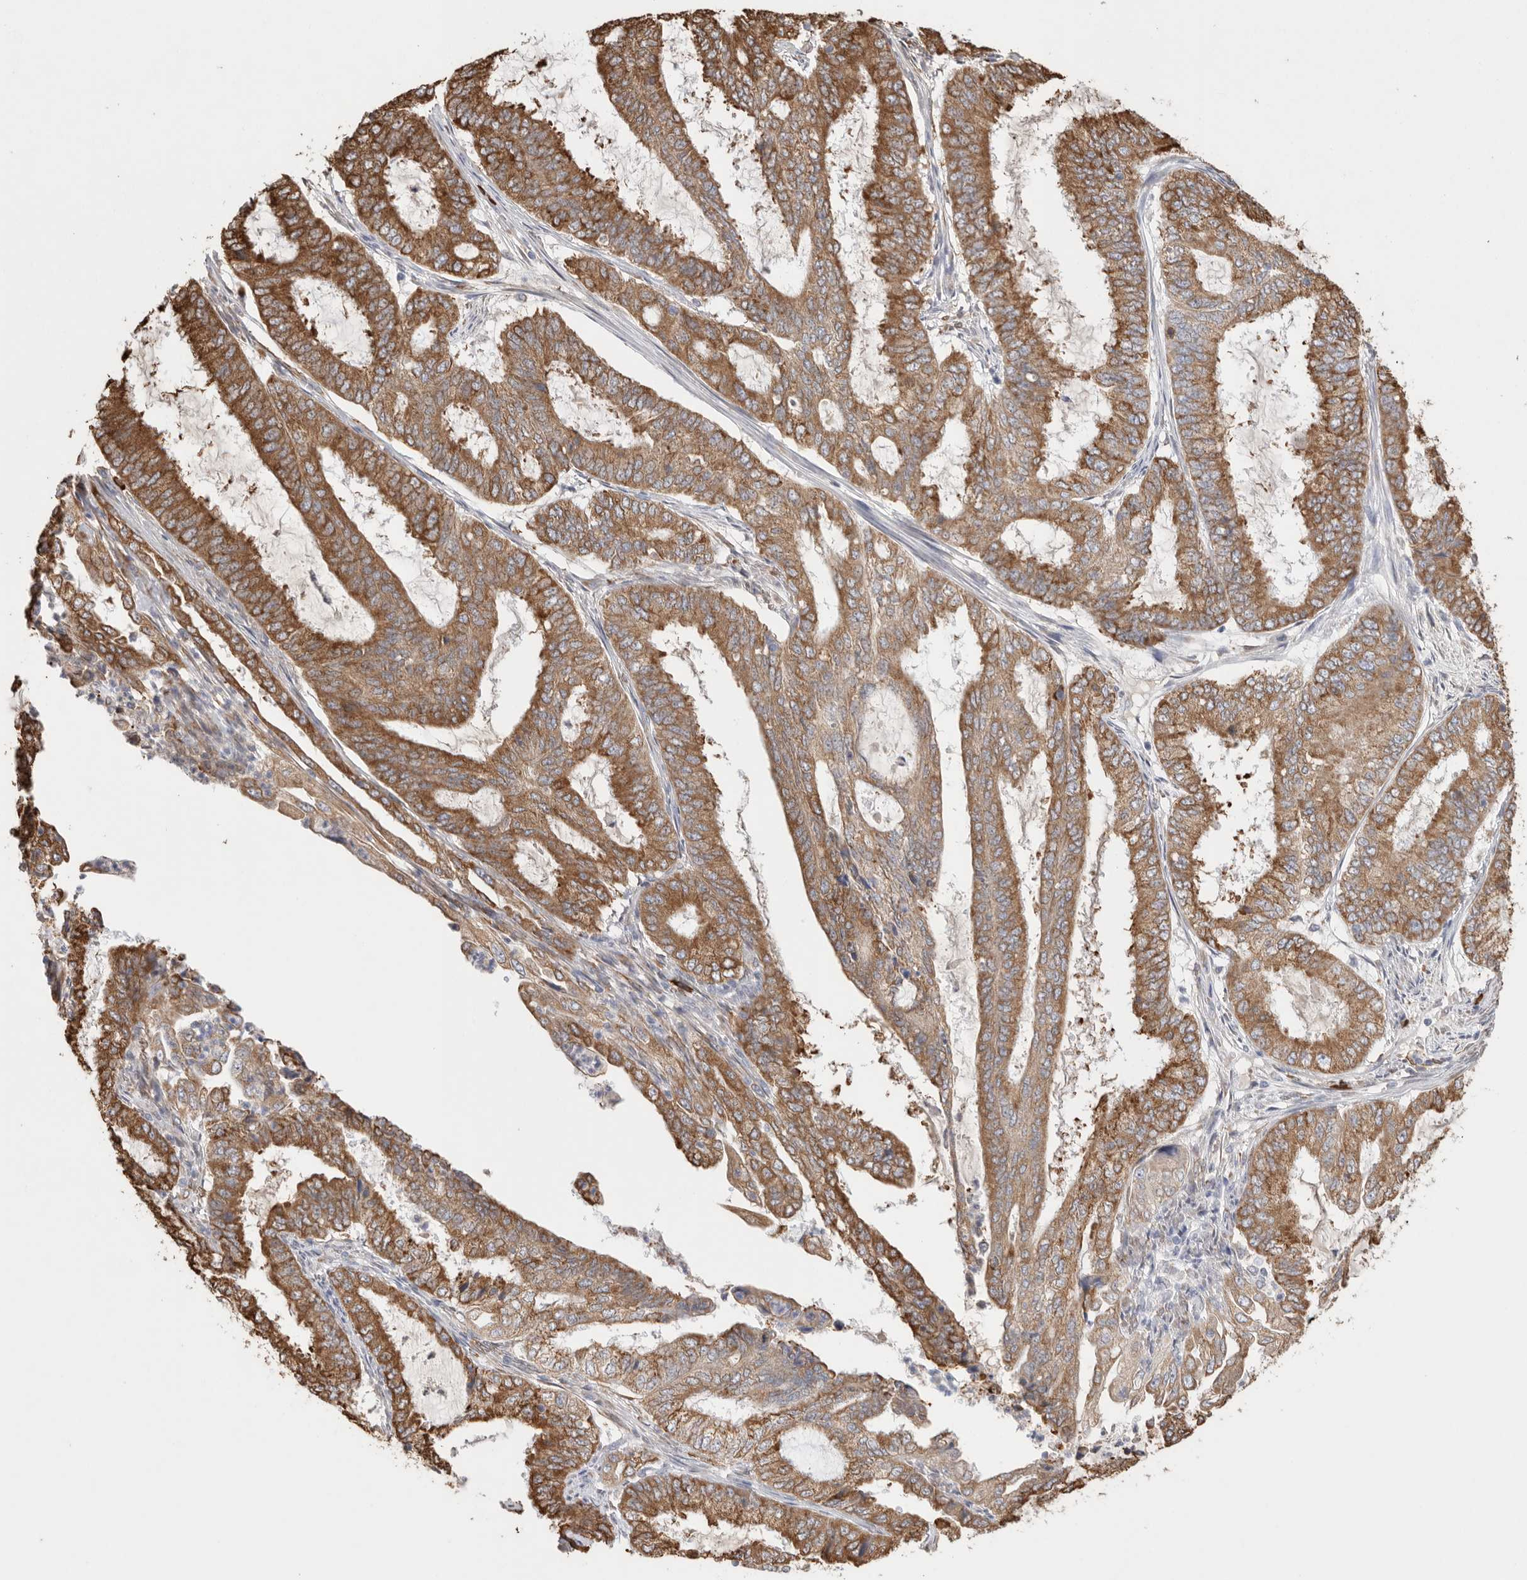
{"staining": {"intensity": "moderate", "quantity": ">75%", "location": "cytoplasmic/membranous"}, "tissue": "endometrial cancer", "cell_type": "Tumor cells", "image_type": "cancer", "snomed": [{"axis": "morphology", "description": "Adenocarcinoma, NOS"}, {"axis": "topography", "description": "Endometrium"}], "caption": "Endometrial cancer stained with DAB (3,3'-diaminobenzidine) immunohistochemistry (IHC) exhibits medium levels of moderate cytoplasmic/membranous positivity in about >75% of tumor cells.", "gene": "BLOC1S5", "patient": {"sex": "female", "age": 51}}